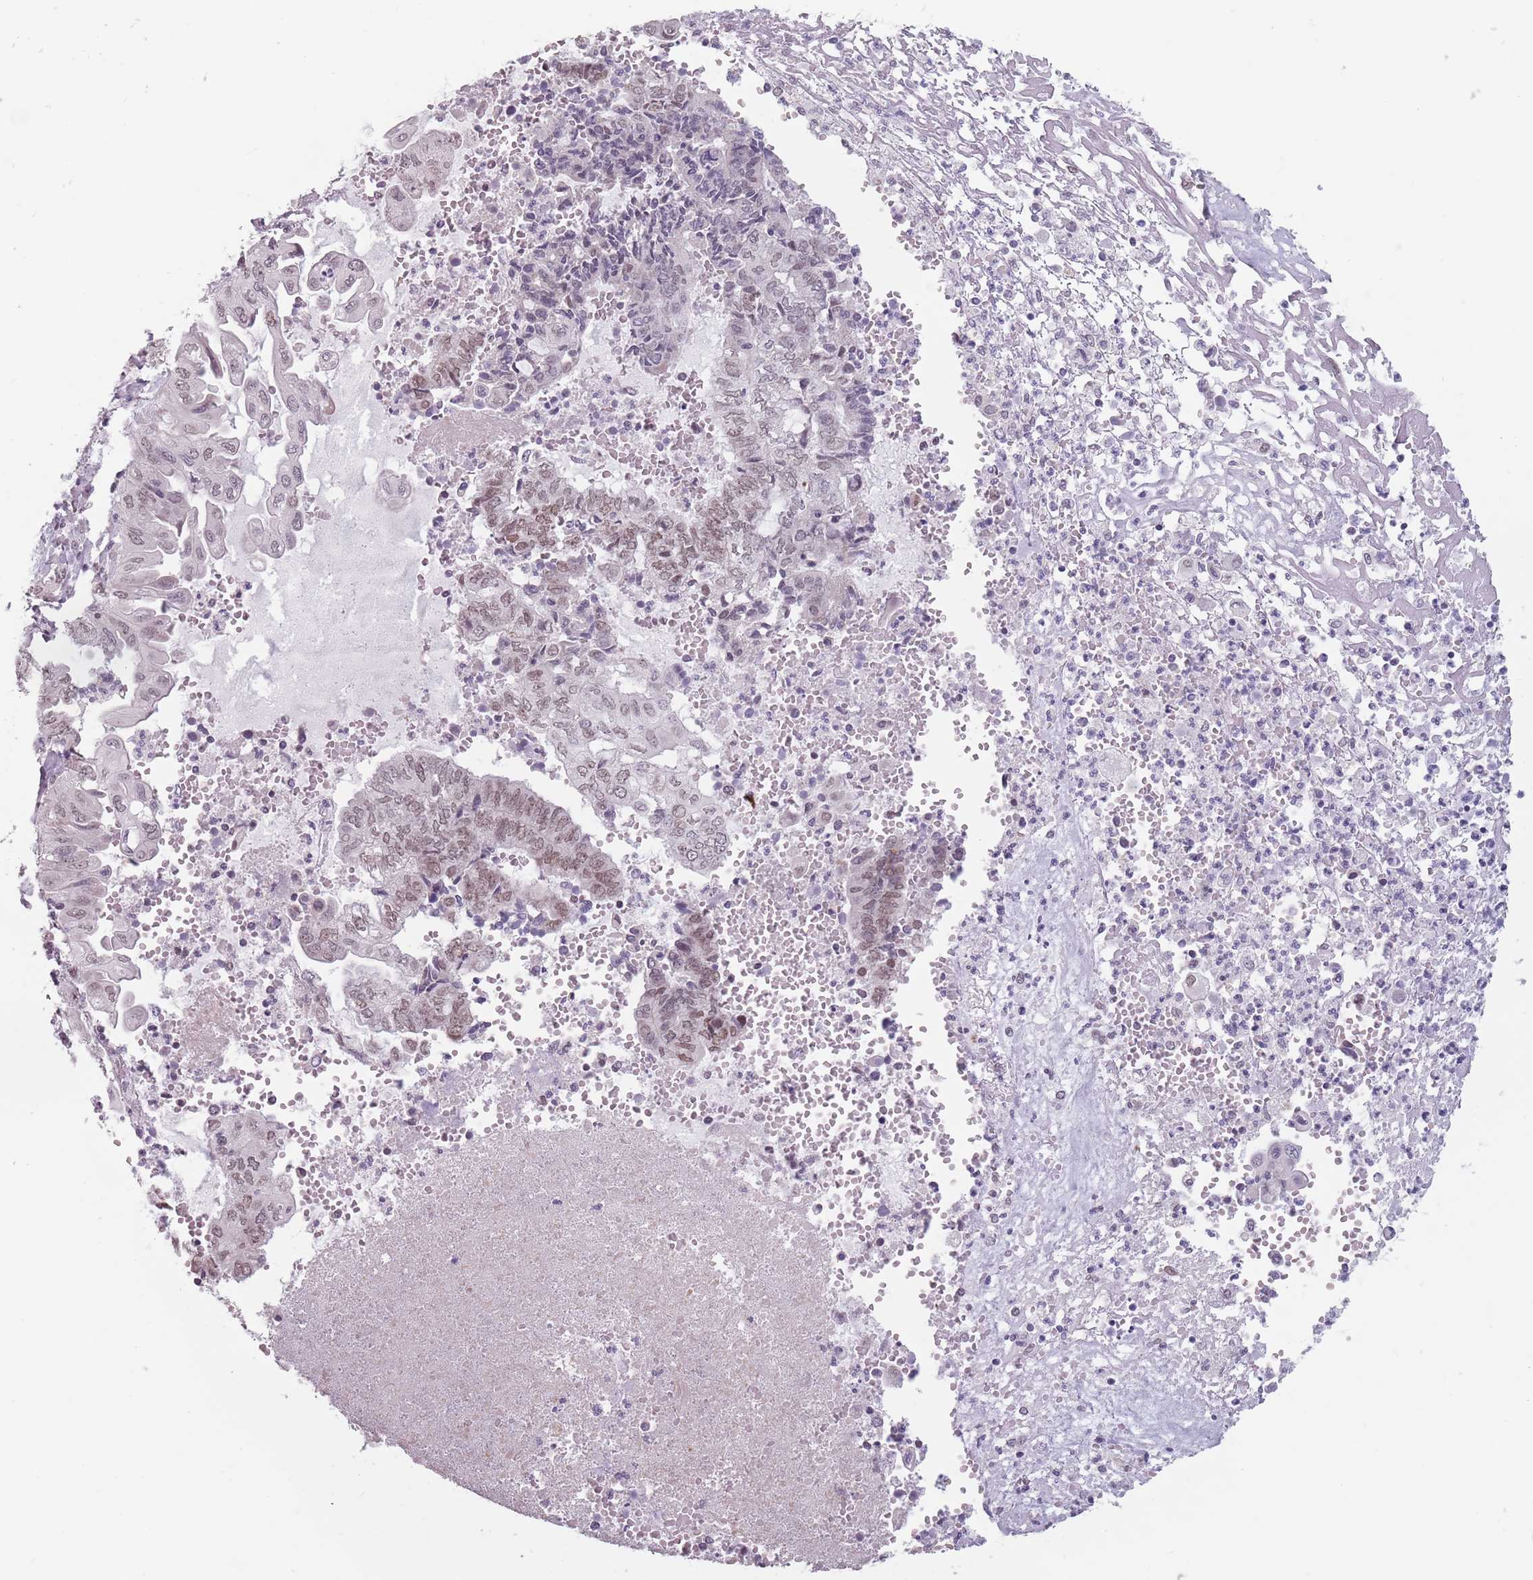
{"staining": {"intensity": "moderate", "quantity": "25%-75%", "location": "nuclear"}, "tissue": "endometrial cancer", "cell_type": "Tumor cells", "image_type": "cancer", "snomed": [{"axis": "morphology", "description": "Adenocarcinoma, NOS"}, {"axis": "topography", "description": "Uterus"}, {"axis": "topography", "description": "Endometrium"}], "caption": "High-magnification brightfield microscopy of adenocarcinoma (endometrial) stained with DAB (brown) and counterstained with hematoxylin (blue). tumor cells exhibit moderate nuclear positivity is seen in about25%-75% of cells.", "gene": "PTCHD1", "patient": {"sex": "female", "age": 70}}